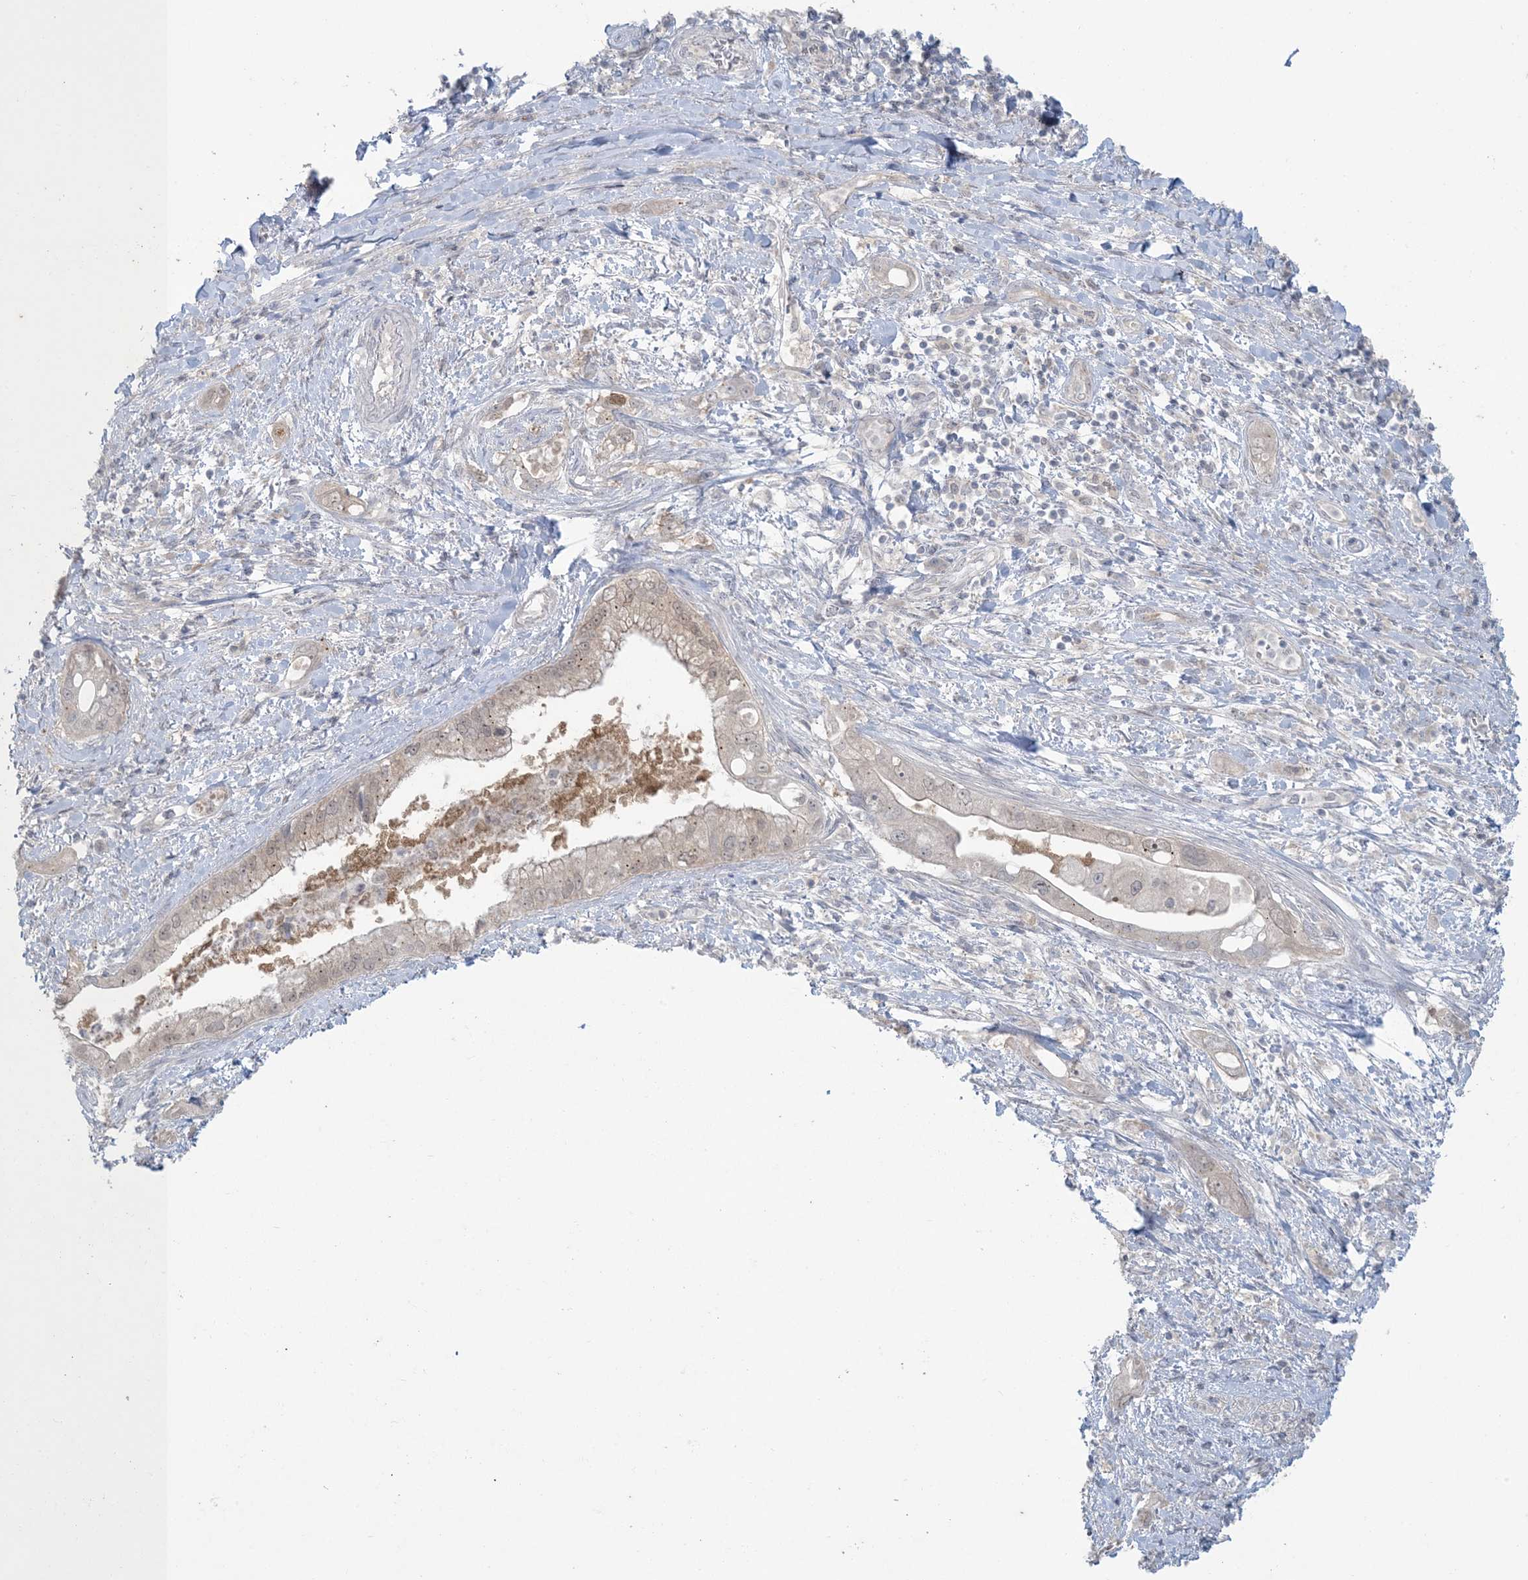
{"staining": {"intensity": "weak", "quantity": "<25%", "location": "nuclear"}, "tissue": "pancreatic cancer", "cell_type": "Tumor cells", "image_type": "cancer", "snomed": [{"axis": "morphology", "description": "Inflammation, NOS"}, {"axis": "morphology", "description": "Adenocarcinoma, NOS"}, {"axis": "topography", "description": "Pancreas"}], "caption": "Histopathology image shows no significant protein positivity in tumor cells of adenocarcinoma (pancreatic).", "gene": "NRBP2", "patient": {"sex": "female", "age": 56}}